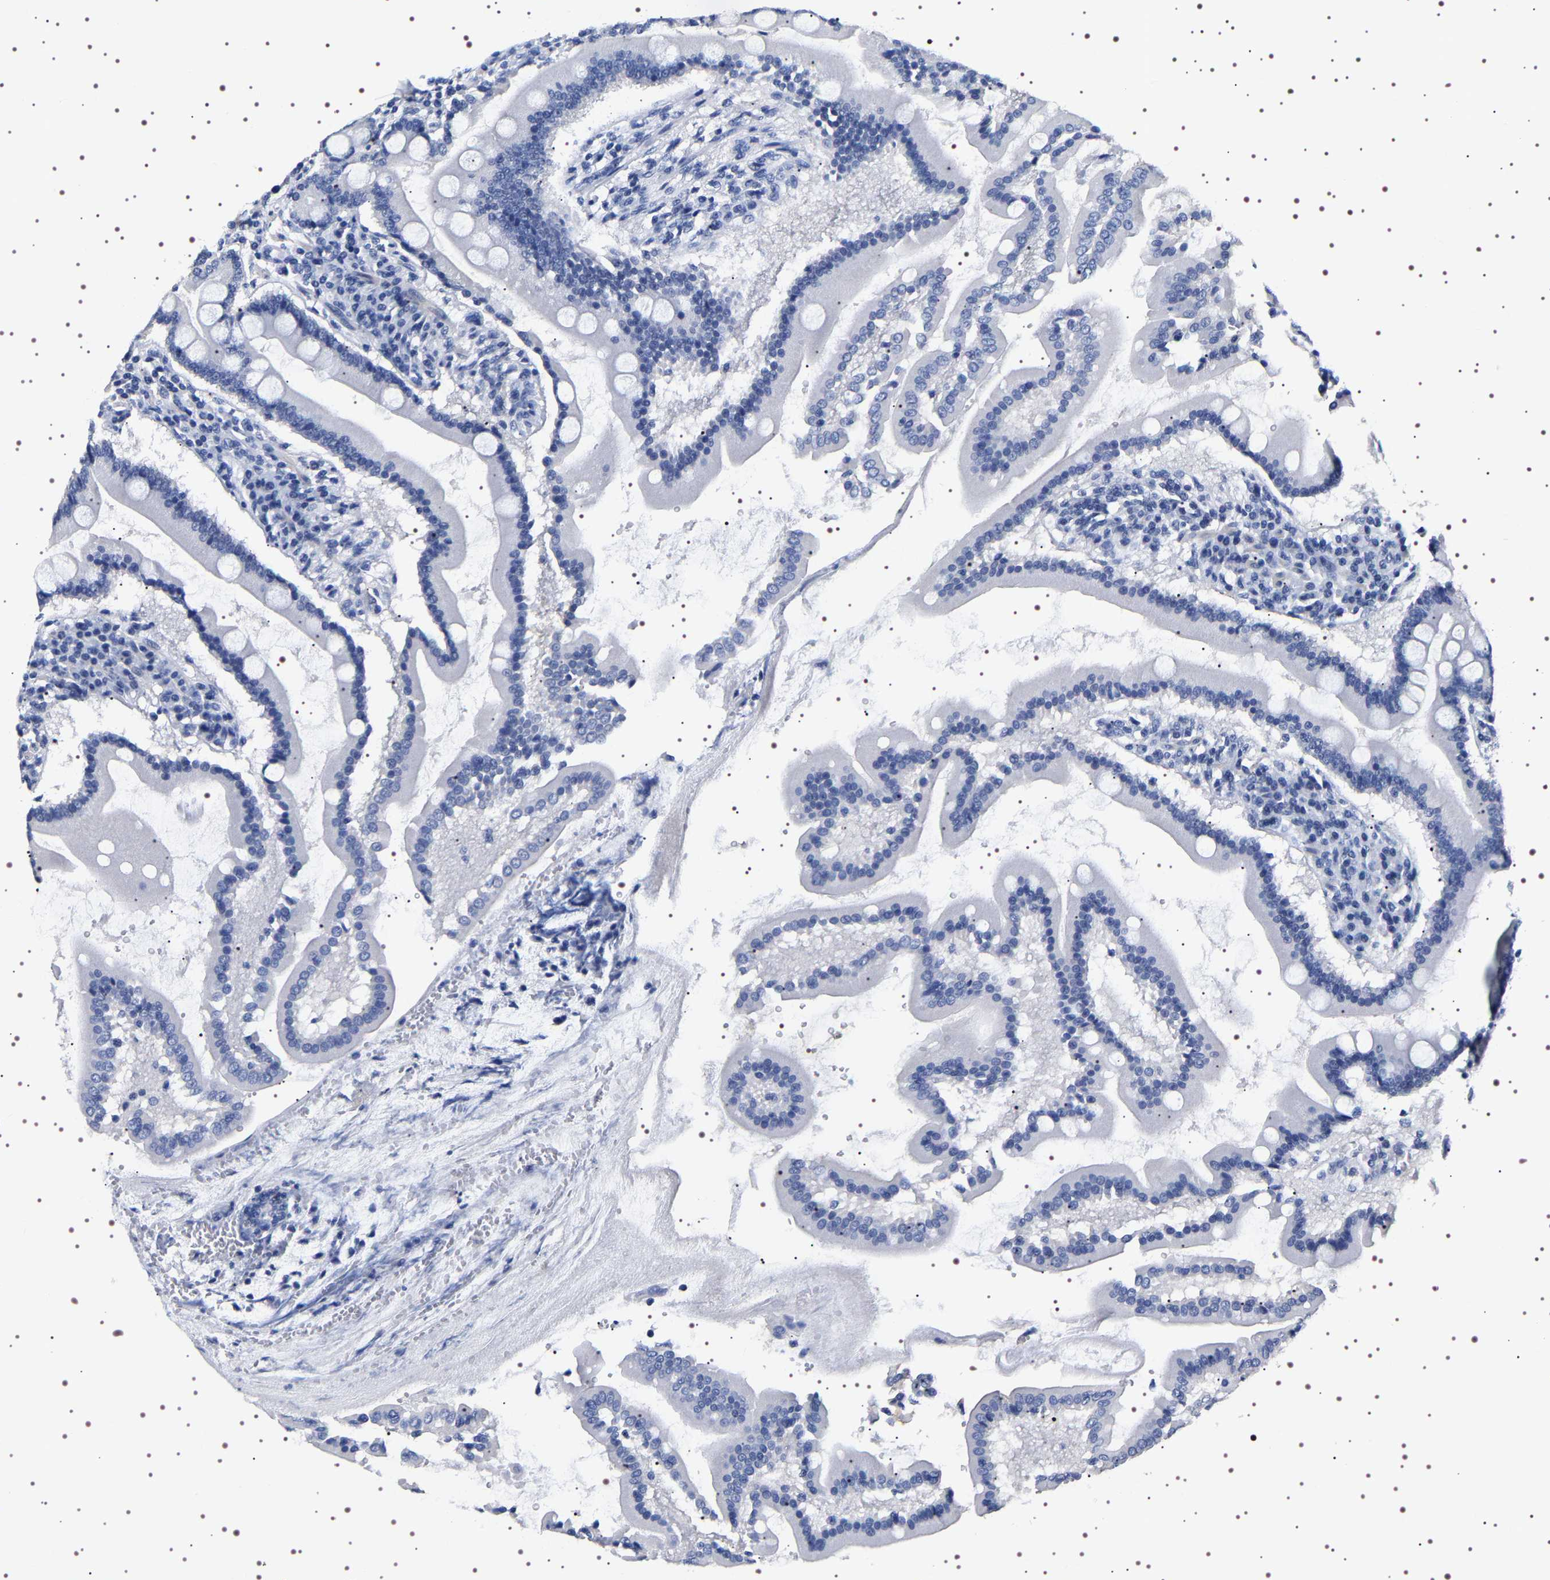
{"staining": {"intensity": "negative", "quantity": "none", "location": "none"}, "tissue": "duodenum", "cell_type": "Glandular cells", "image_type": "normal", "snomed": [{"axis": "morphology", "description": "Normal tissue, NOS"}, {"axis": "topography", "description": "Duodenum"}], "caption": "Duodenum stained for a protein using immunohistochemistry (IHC) displays no positivity glandular cells.", "gene": "UBQLN3", "patient": {"sex": "male", "age": 50}}